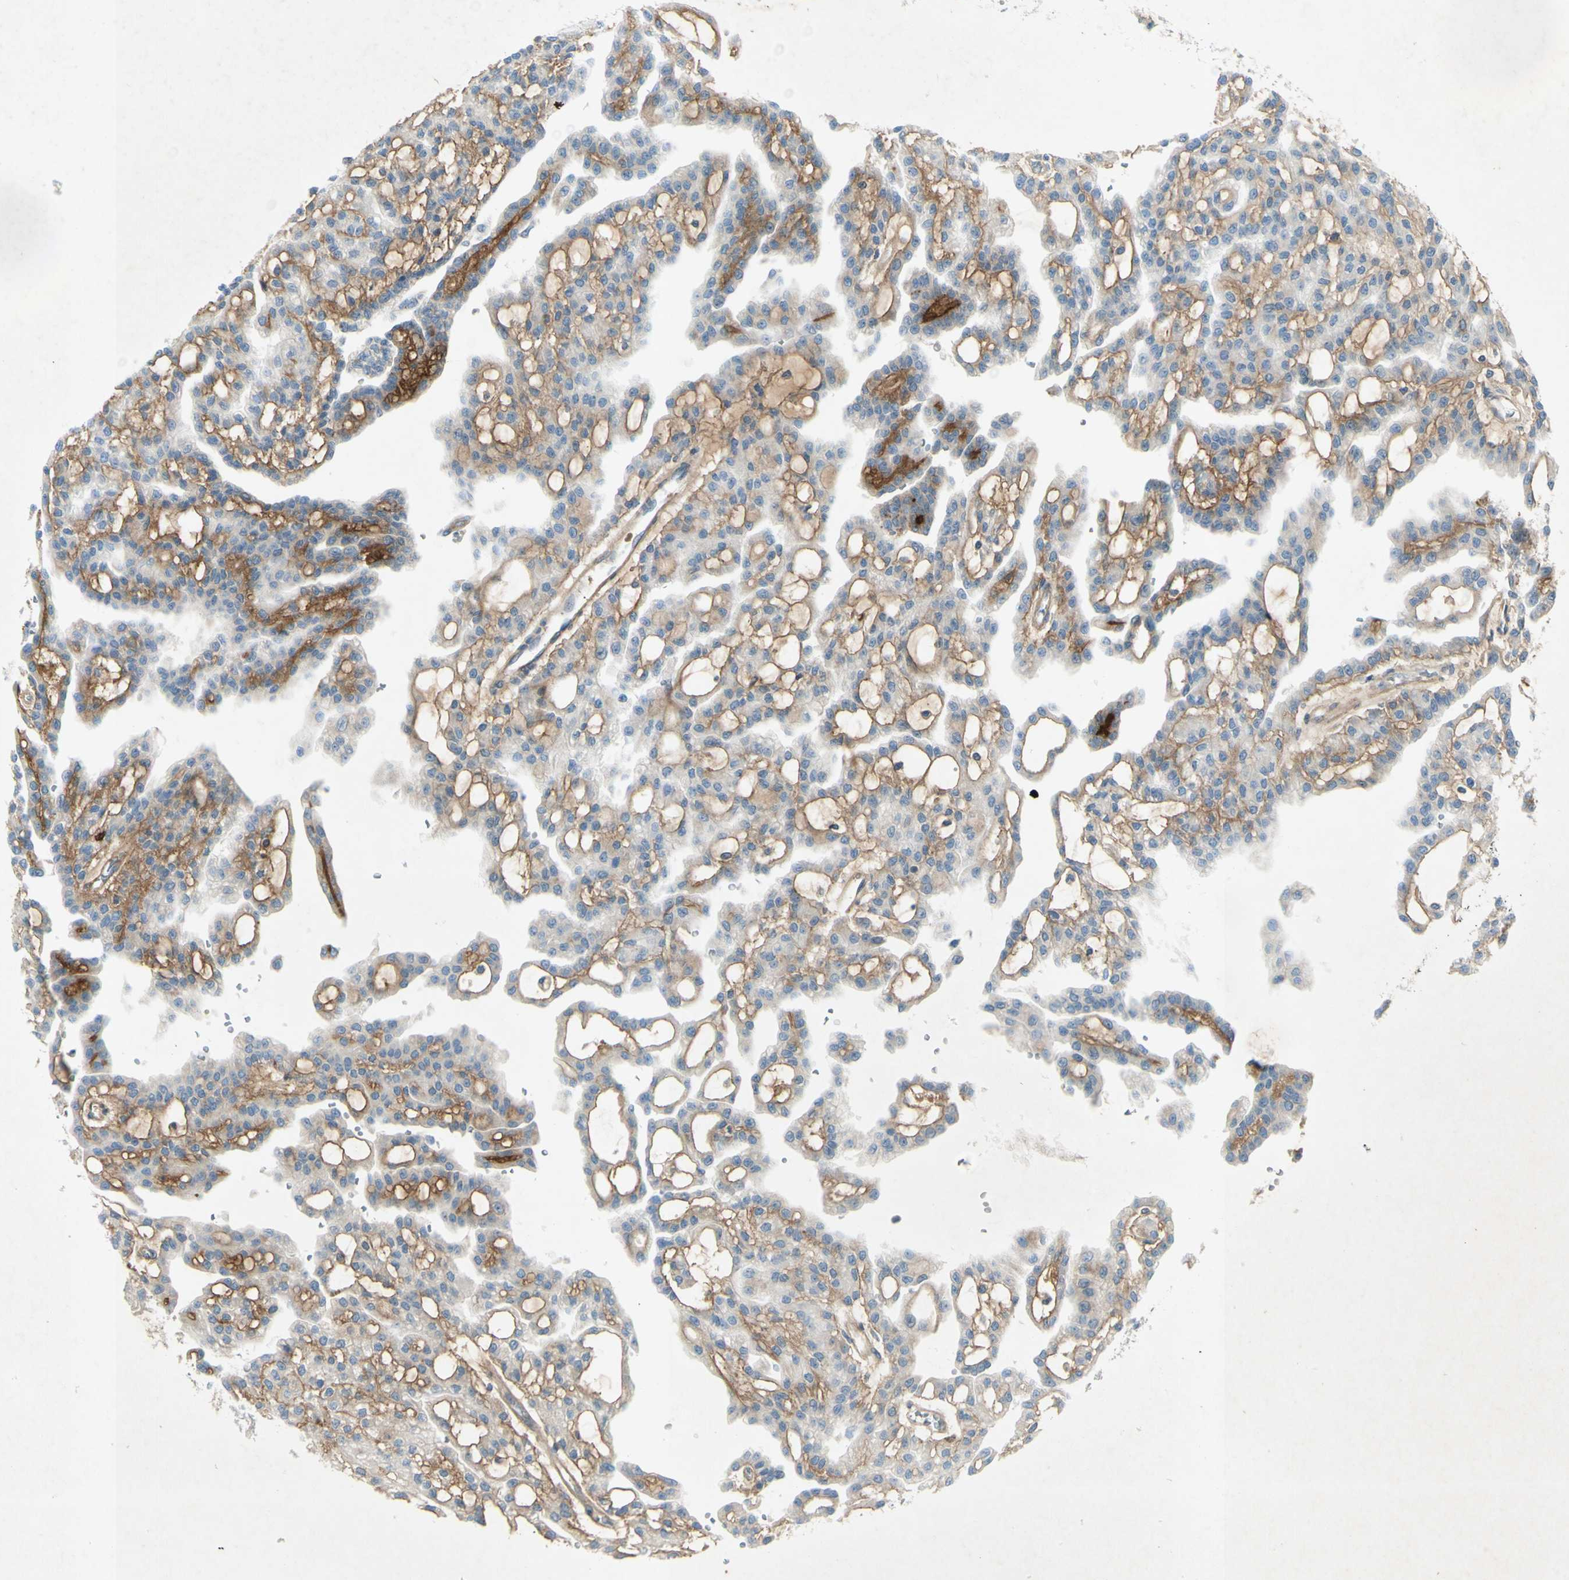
{"staining": {"intensity": "weak", "quantity": ">75%", "location": "cytoplasmic/membranous"}, "tissue": "renal cancer", "cell_type": "Tumor cells", "image_type": "cancer", "snomed": [{"axis": "morphology", "description": "Adenocarcinoma, NOS"}, {"axis": "topography", "description": "Kidney"}], "caption": "Immunohistochemical staining of renal cancer reveals low levels of weak cytoplasmic/membranous protein positivity in approximately >75% of tumor cells.", "gene": "GDF15", "patient": {"sex": "male", "age": 63}}